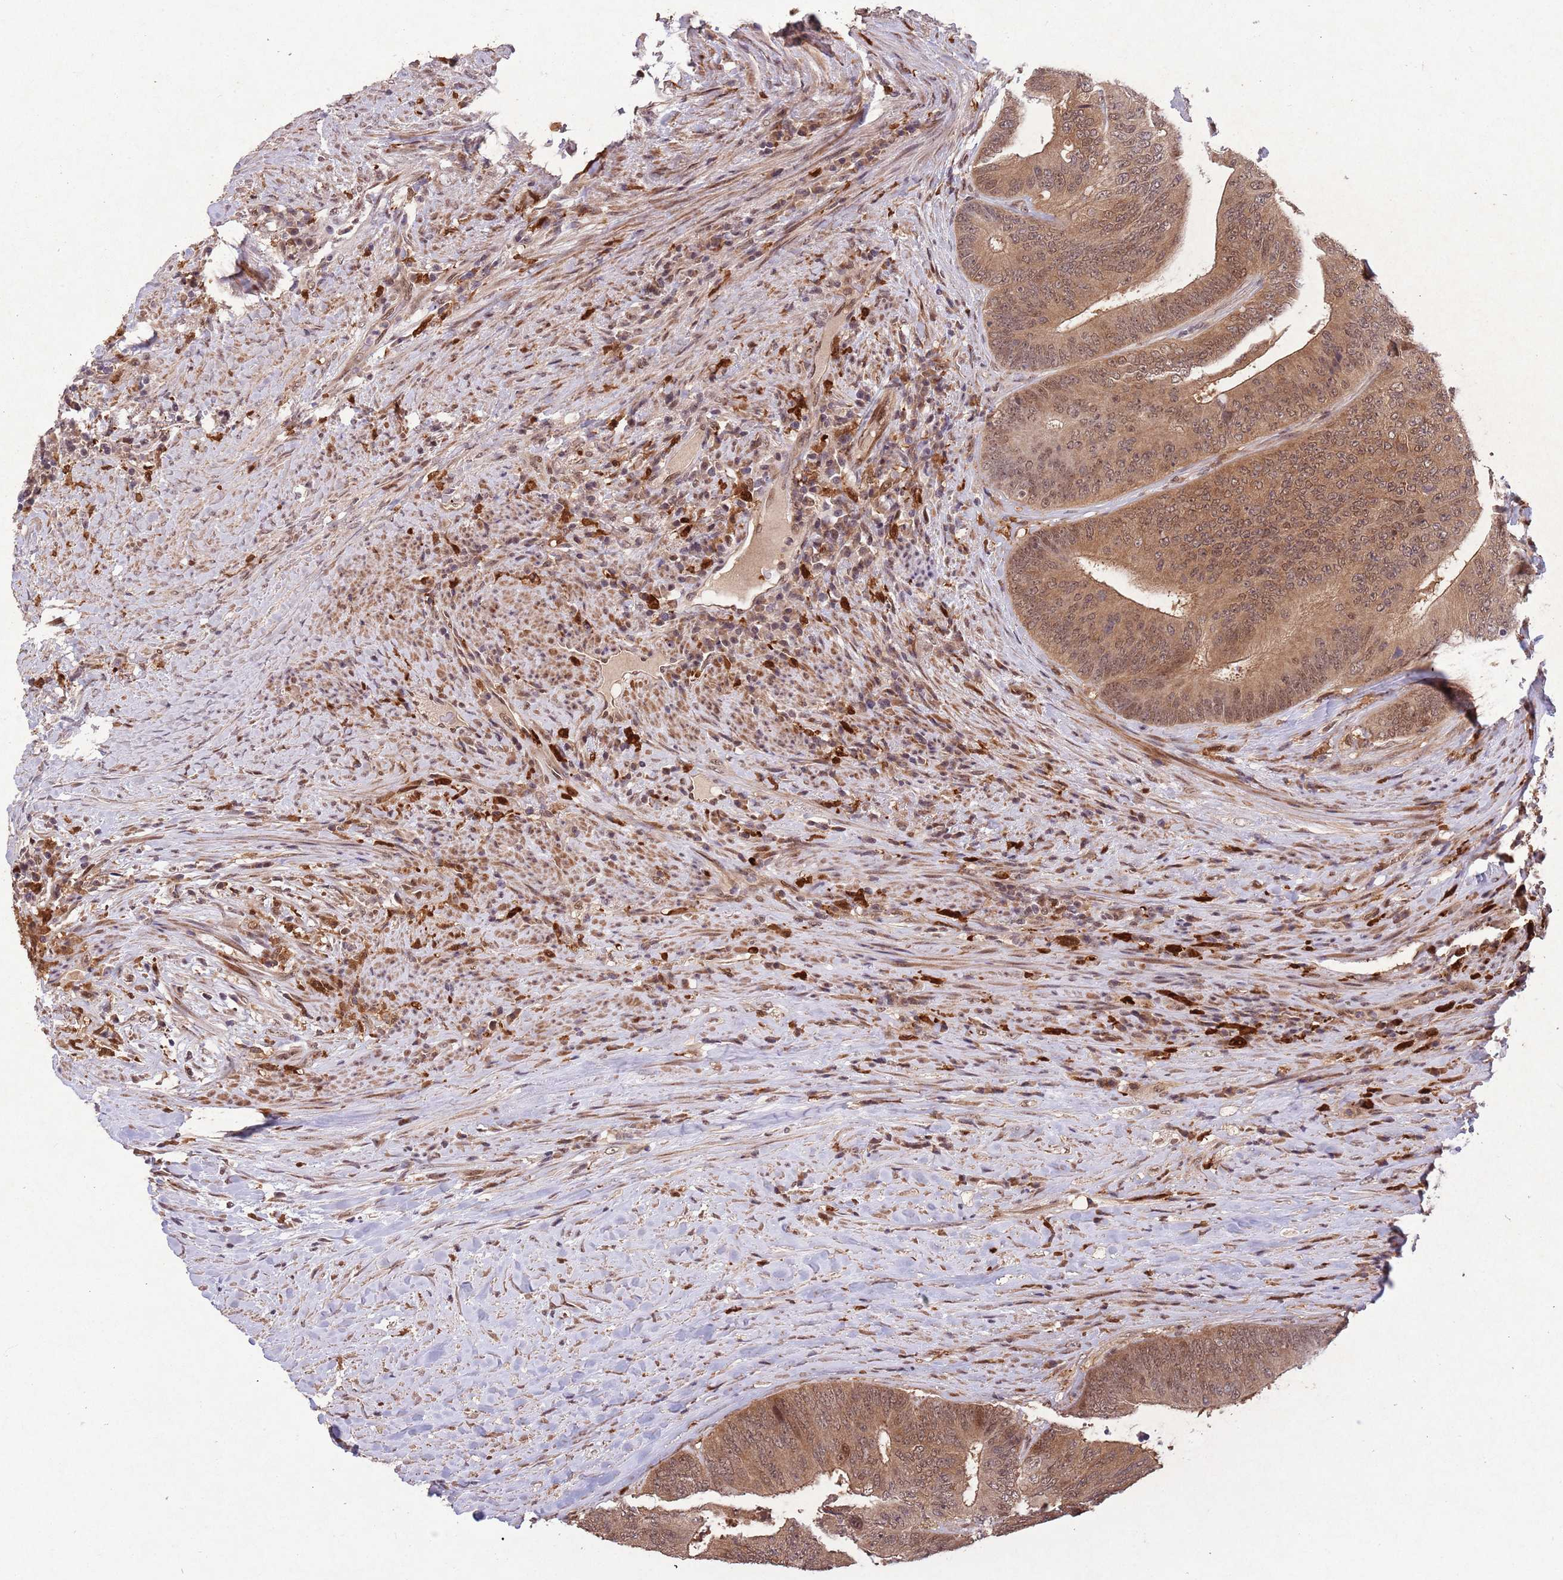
{"staining": {"intensity": "moderate", "quantity": ">75%", "location": "cytoplasmic/membranous,nuclear"}, "tissue": "colorectal cancer", "cell_type": "Tumor cells", "image_type": "cancer", "snomed": [{"axis": "morphology", "description": "Adenocarcinoma, NOS"}, {"axis": "topography", "description": "Rectum"}], "caption": "This micrograph reveals IHC staining of colorectal cancer, with medium moderate cytoplasmic/membranous and nuclear positivity in about >75% of tumor cells.", "gene": "ZNF639", "patient": {"sex": "male", "age": 72}}